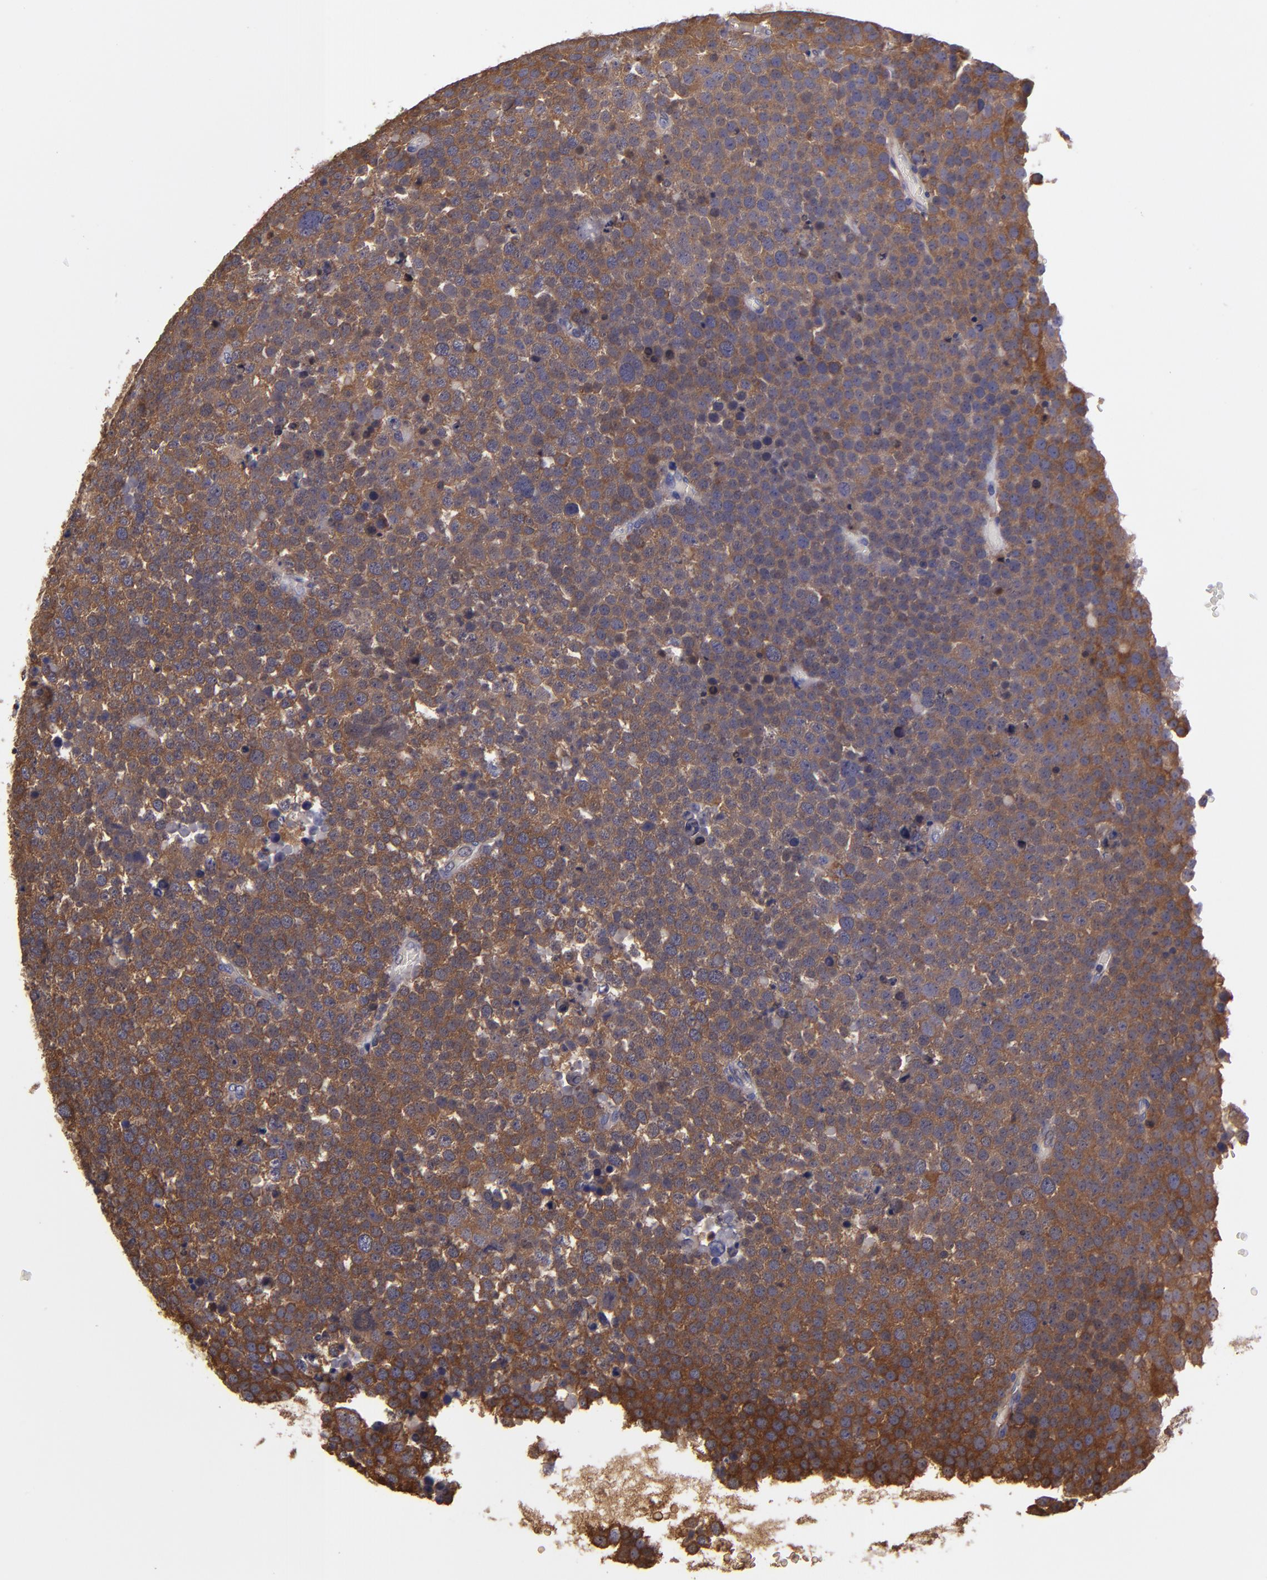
{"staining": {"intensity": "moderate", "quantity": ">75%", "location": "cytoplasmic/membranous"}, "tissue": "testis cancer", "cell_type": "Tumor cells", "image_type": "cancer", "snomed": [{"axis": "morphology", "description": "Seminoma, NOS"}, {"axis": "topography", "description": "Testis"}], "caption": "There is medium levels of moderate cytoplasmic/membranous staining in tumor cells of testis seminoma, as demonstrated by immunohistochemical staining (brown color).", "gene": "CARS1", "patient": {"sex": "male", "age": 71}}